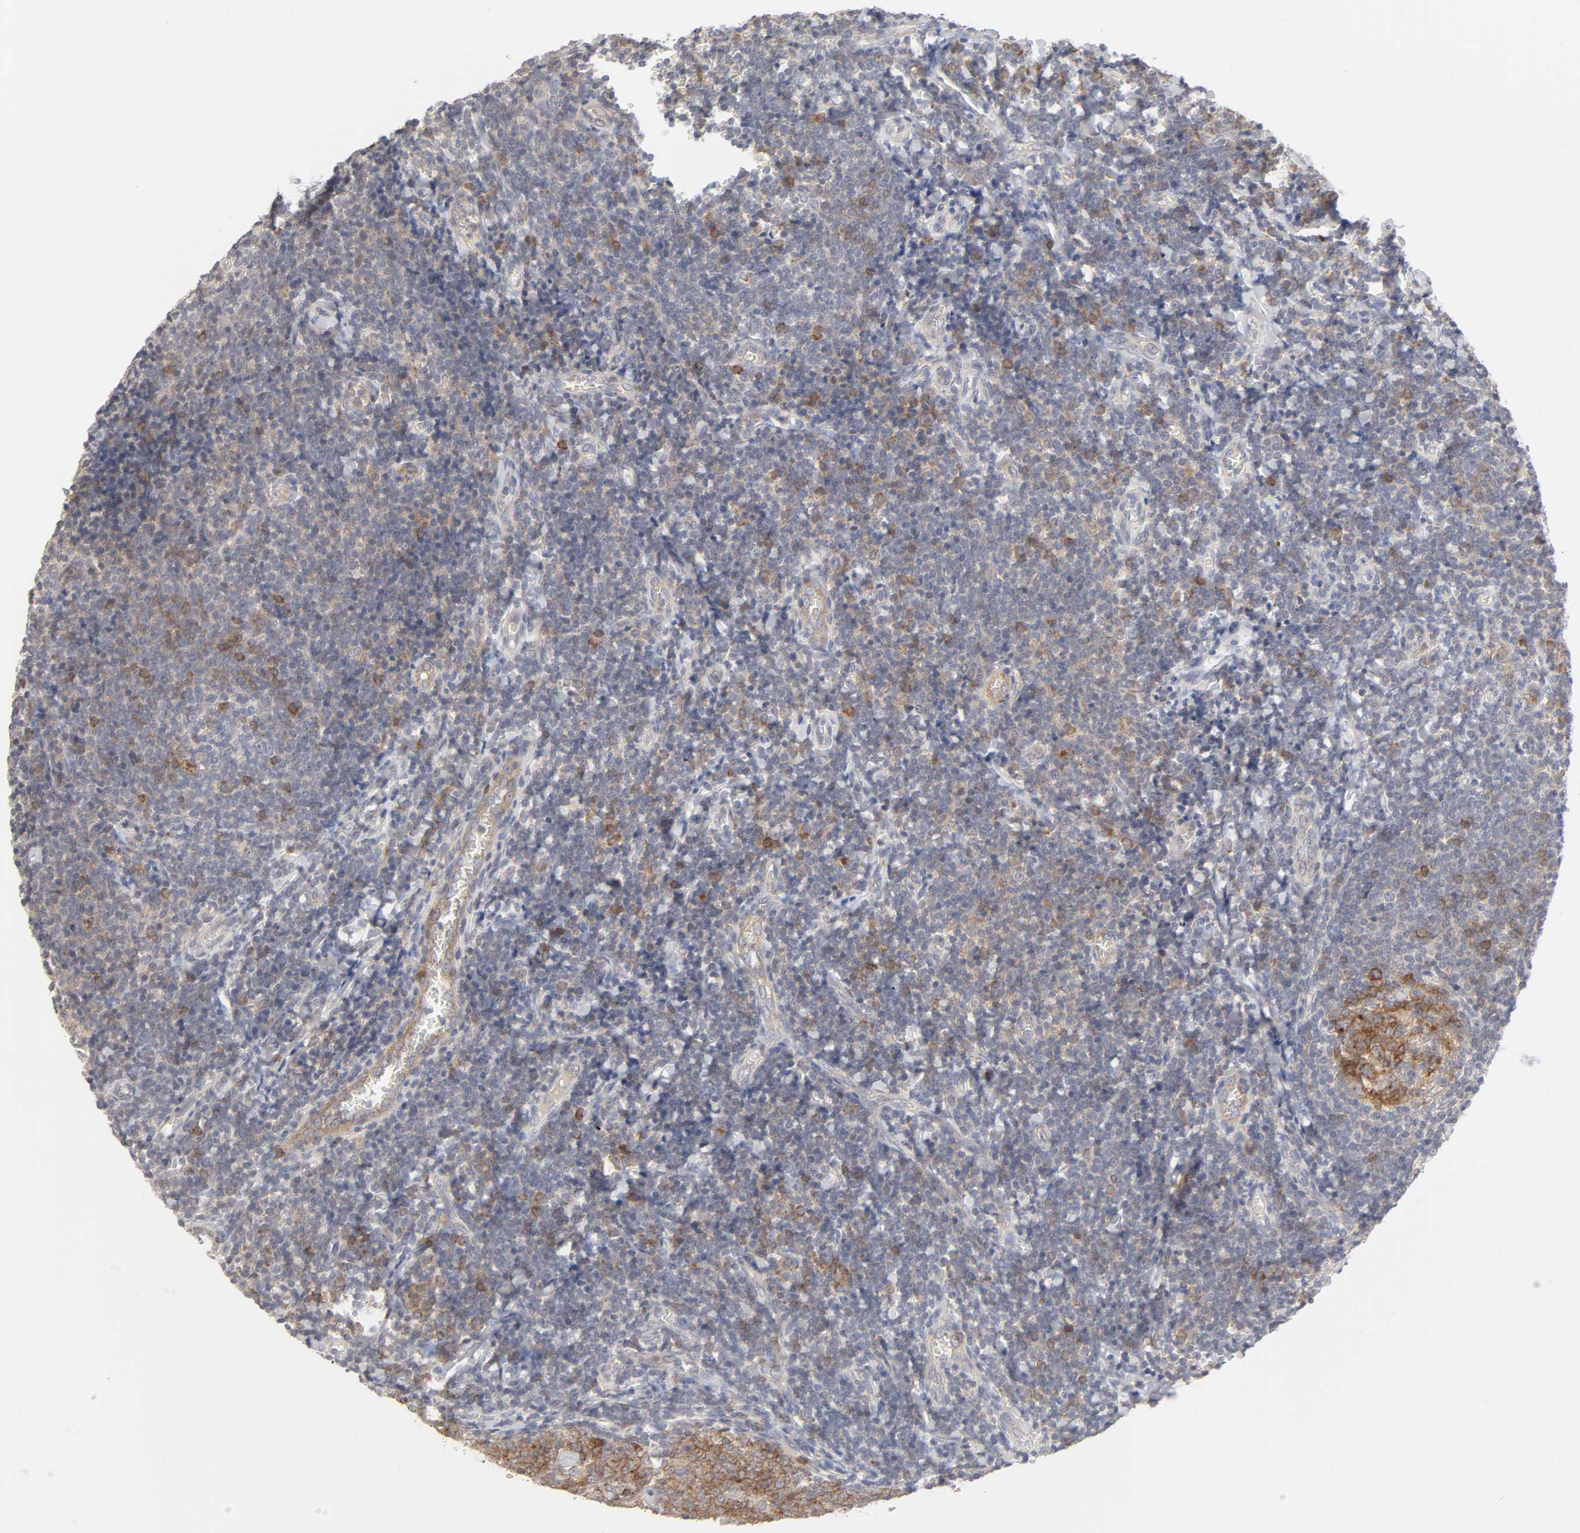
{"staining": {"intensity": "moderate", "quantity": ">75%", "location": "cytoplasmic/membranous"}, "tissue": "tonsil", "cell_type": "Germinal center cells", "image_type": "normal", "snomed": [{"axis": "morphology", "description": "Normal tissue, NOS"}, {"axis": "topography", "description": "Tonsil"}], "caption": "Brown immunohistochemical staining in normal human tonsil shows moderate cytoplasmic/membranous expression in about >75% of germinal center cells.", "gene": "IL4R", "patient": {"sex": "male", "age": 31}}